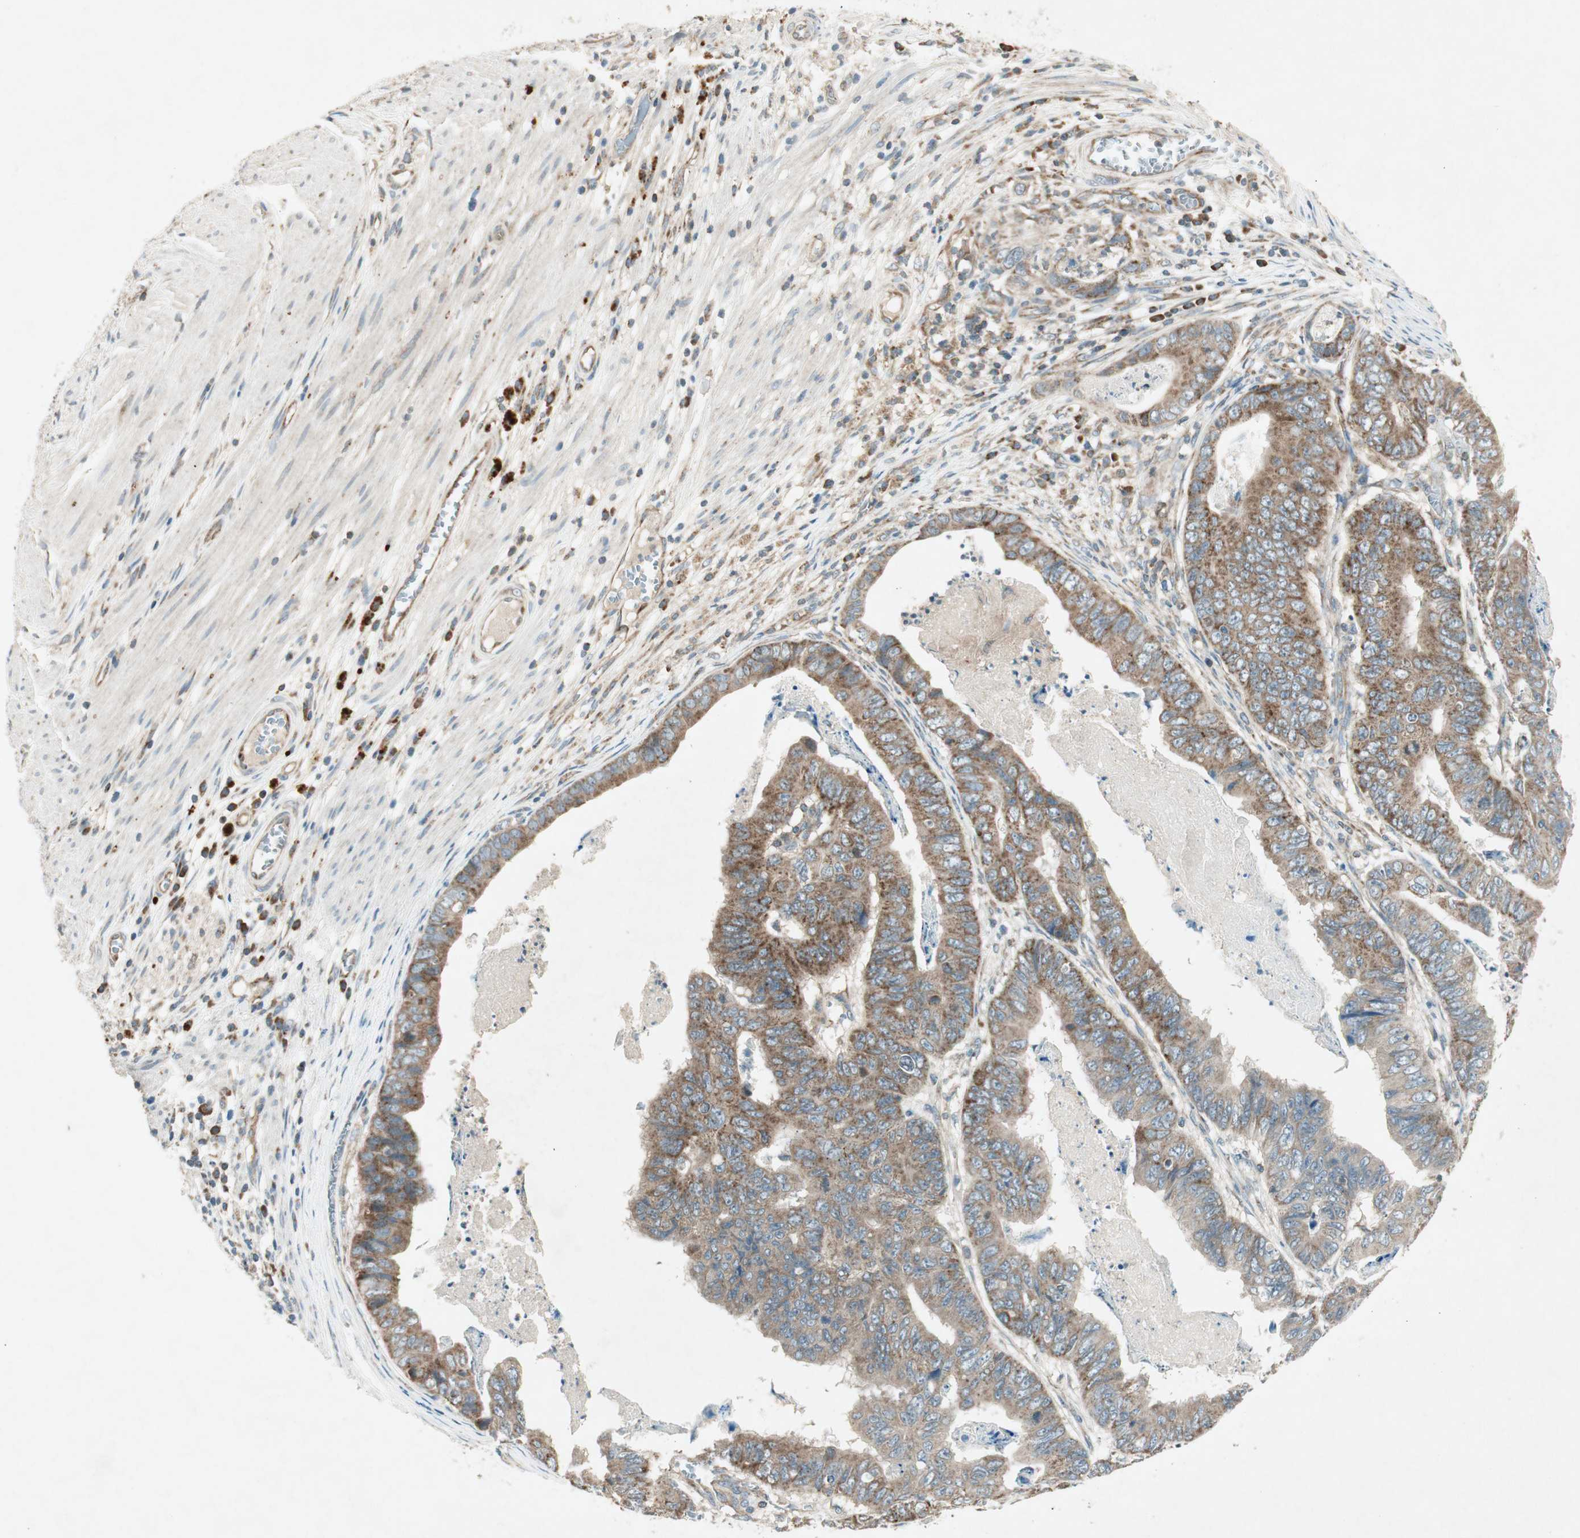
{"staining": {"intensity": "strong", "quantity": ">75%", "location": "cytoplasmic/membranous"}, "tissue": "stomach cancer", "cell_type": "Tumor cells", "image_type": "cancer", "snomed": [{"axis": "morphology", "description": "Adenocarcinoma, NOS"}, {"axis": "topography", "description": "Stomach, lower"}], "caption": "Approximately >75% of tumor cells in human stomach cancer show strong cytoplasmic/membranous protein expression as visualized by brown immunohistochemical staining.", "gene": "CHADL", "patient": {"sex": "male", "age": 77}}